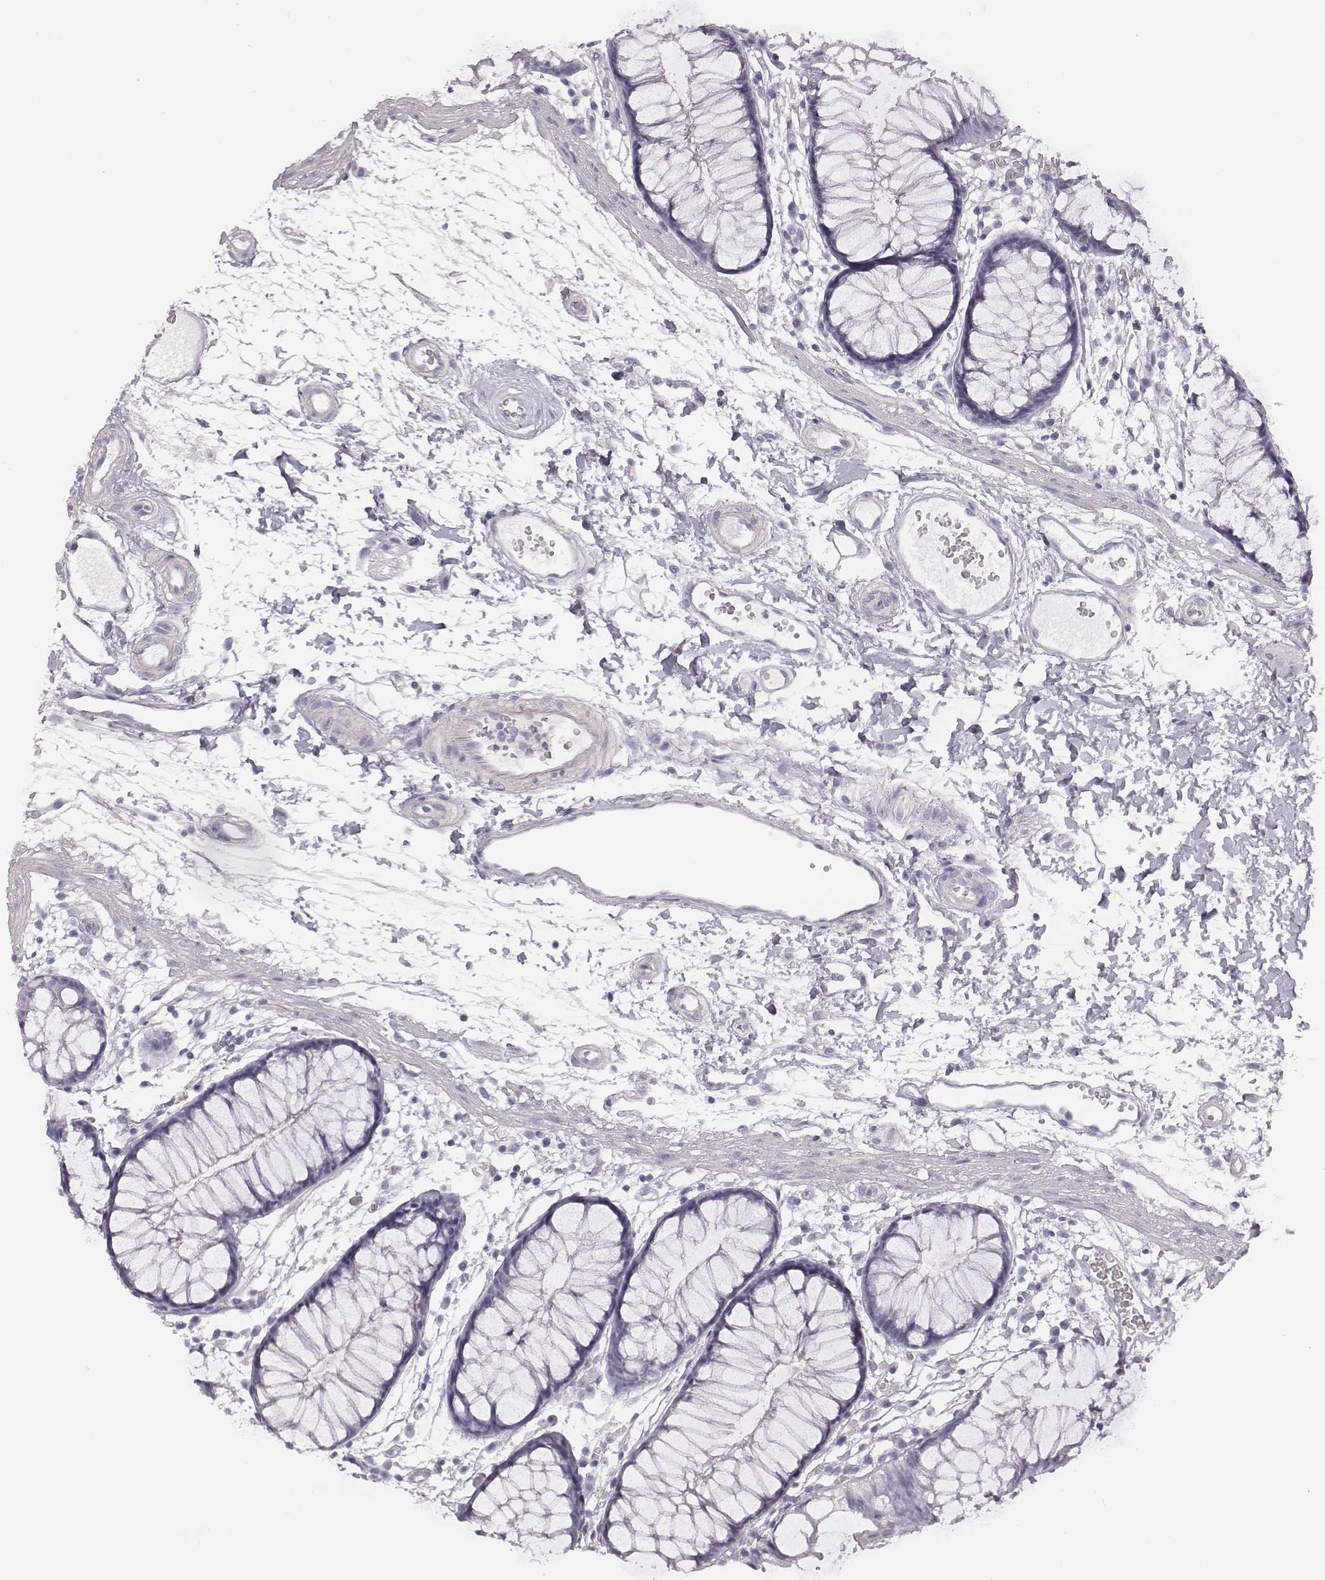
{"staining": {"intensity": "negative", "quantity": "none", "location": "none"}, "tissue": "colon", "cell_type": "Endothelial cells", "image_type": "normal", "snomed": [{"axis": "morphology", "description": "Normal tissue, NOS"}, {"axis": "morphology", "description": "Adenocarcinoma, NOS"}, {"axis": "topography", "description": "Colon"}], "caption": "IHC micrograph of unremarkable human colon stained for a protein (brown), which reveals no positivity in endothelial cells. (Brightfield microscopy of DAB (3,3'-diaminobenzidine) IHC at high magnification).", "gene": "ADAM7", "patient": {"sex": "male", "age": 65}}